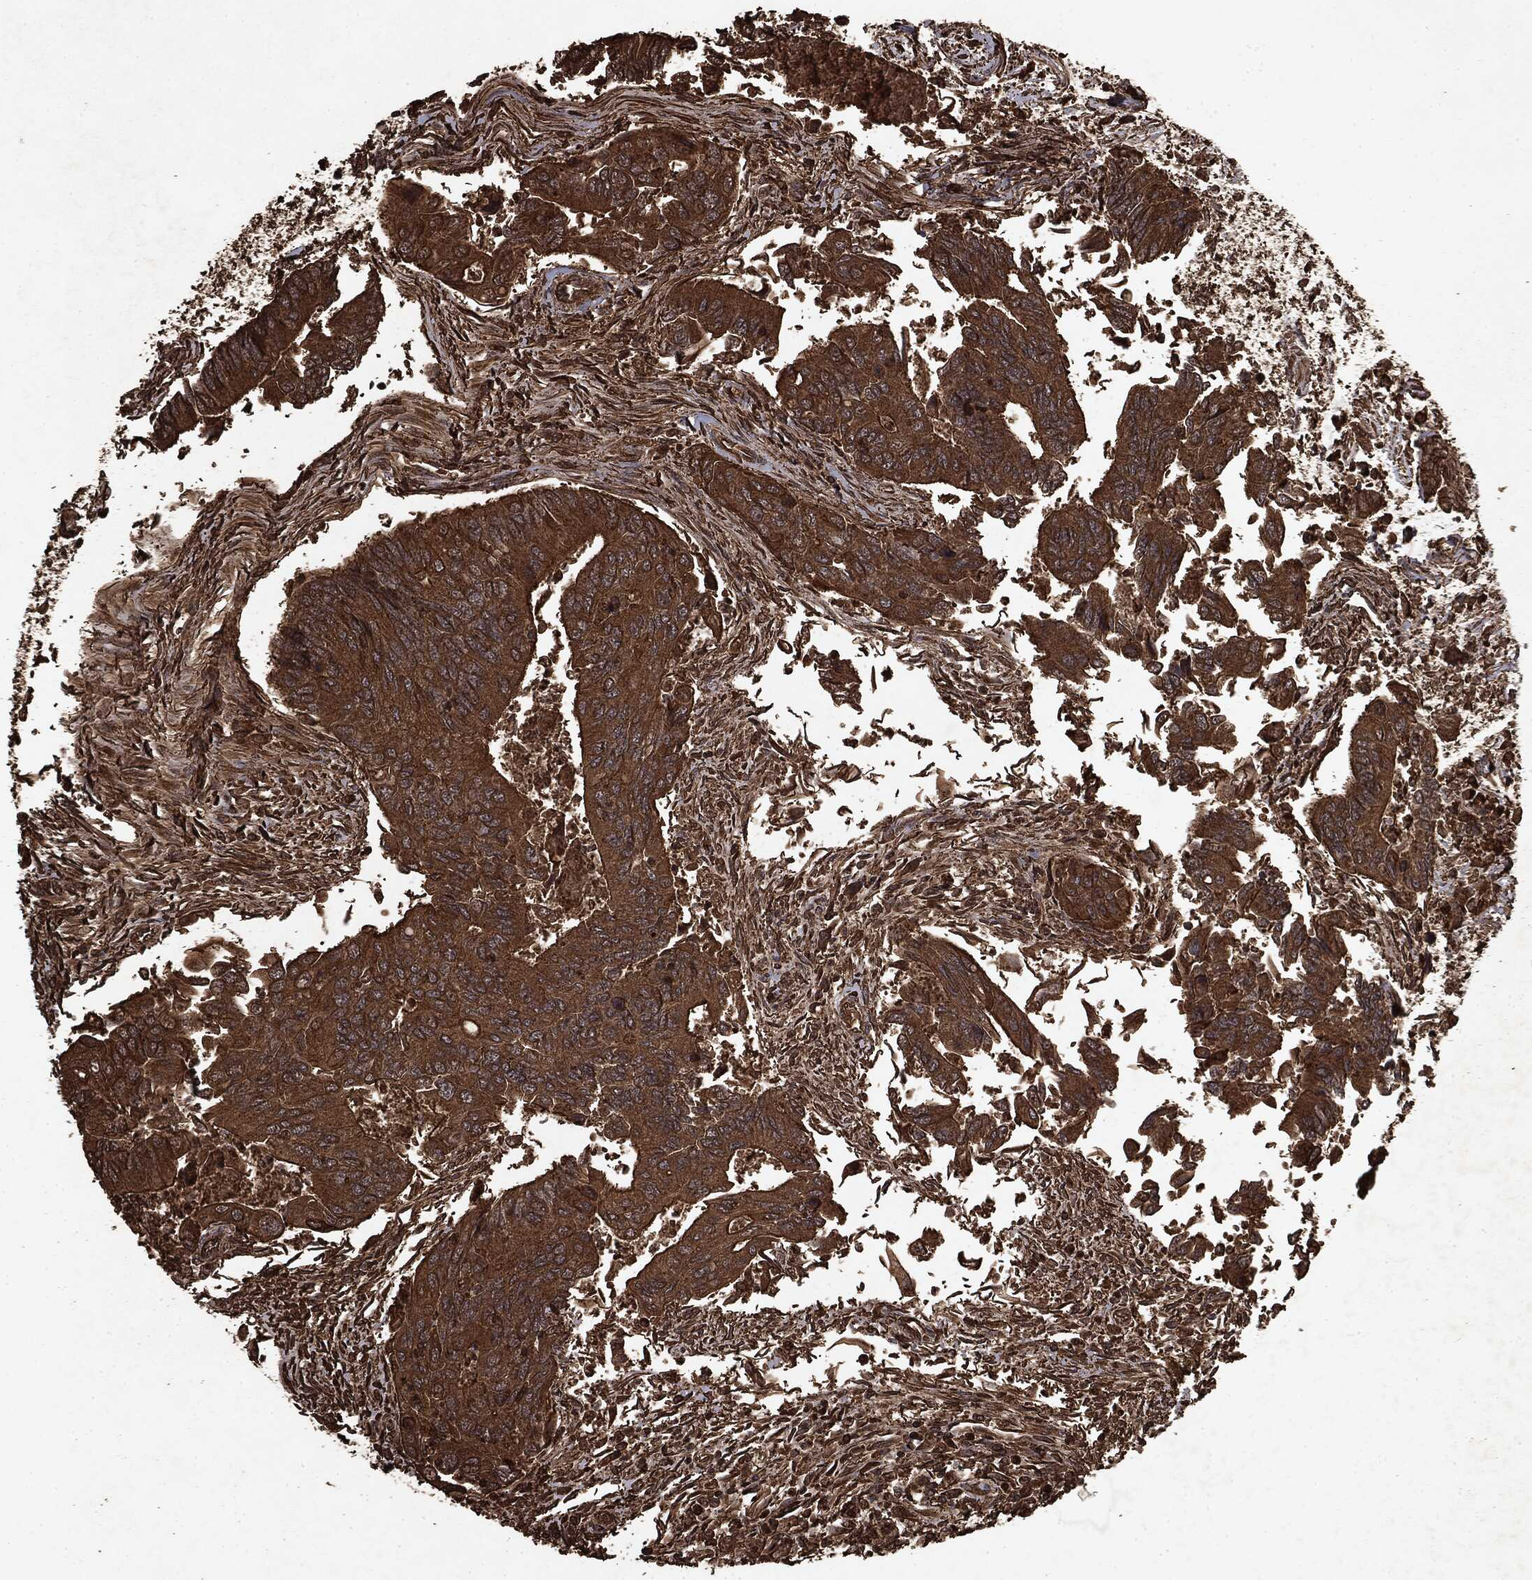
{"staining": {"intensity": "strong", "quantity": ">75%", "location": "cytoplasmic/membranous"}, "tissue": "colorectal cancer", "cell_type": "Tumor cells", "image_type": "cancer", "snomed": [{"axis": "morphology", "description": "Adenocarcinoma, NOS"}, {"axis": "topography", "description": "Colon"}], "caption": "Colorectal cancer stained for a protein (brown) demonstrates strong cytoplasmic/membranous positive positivity in approximately >75% of tumor cells.", "gene": "ARAF", "patient": {"sex": "female", "age": 67}}